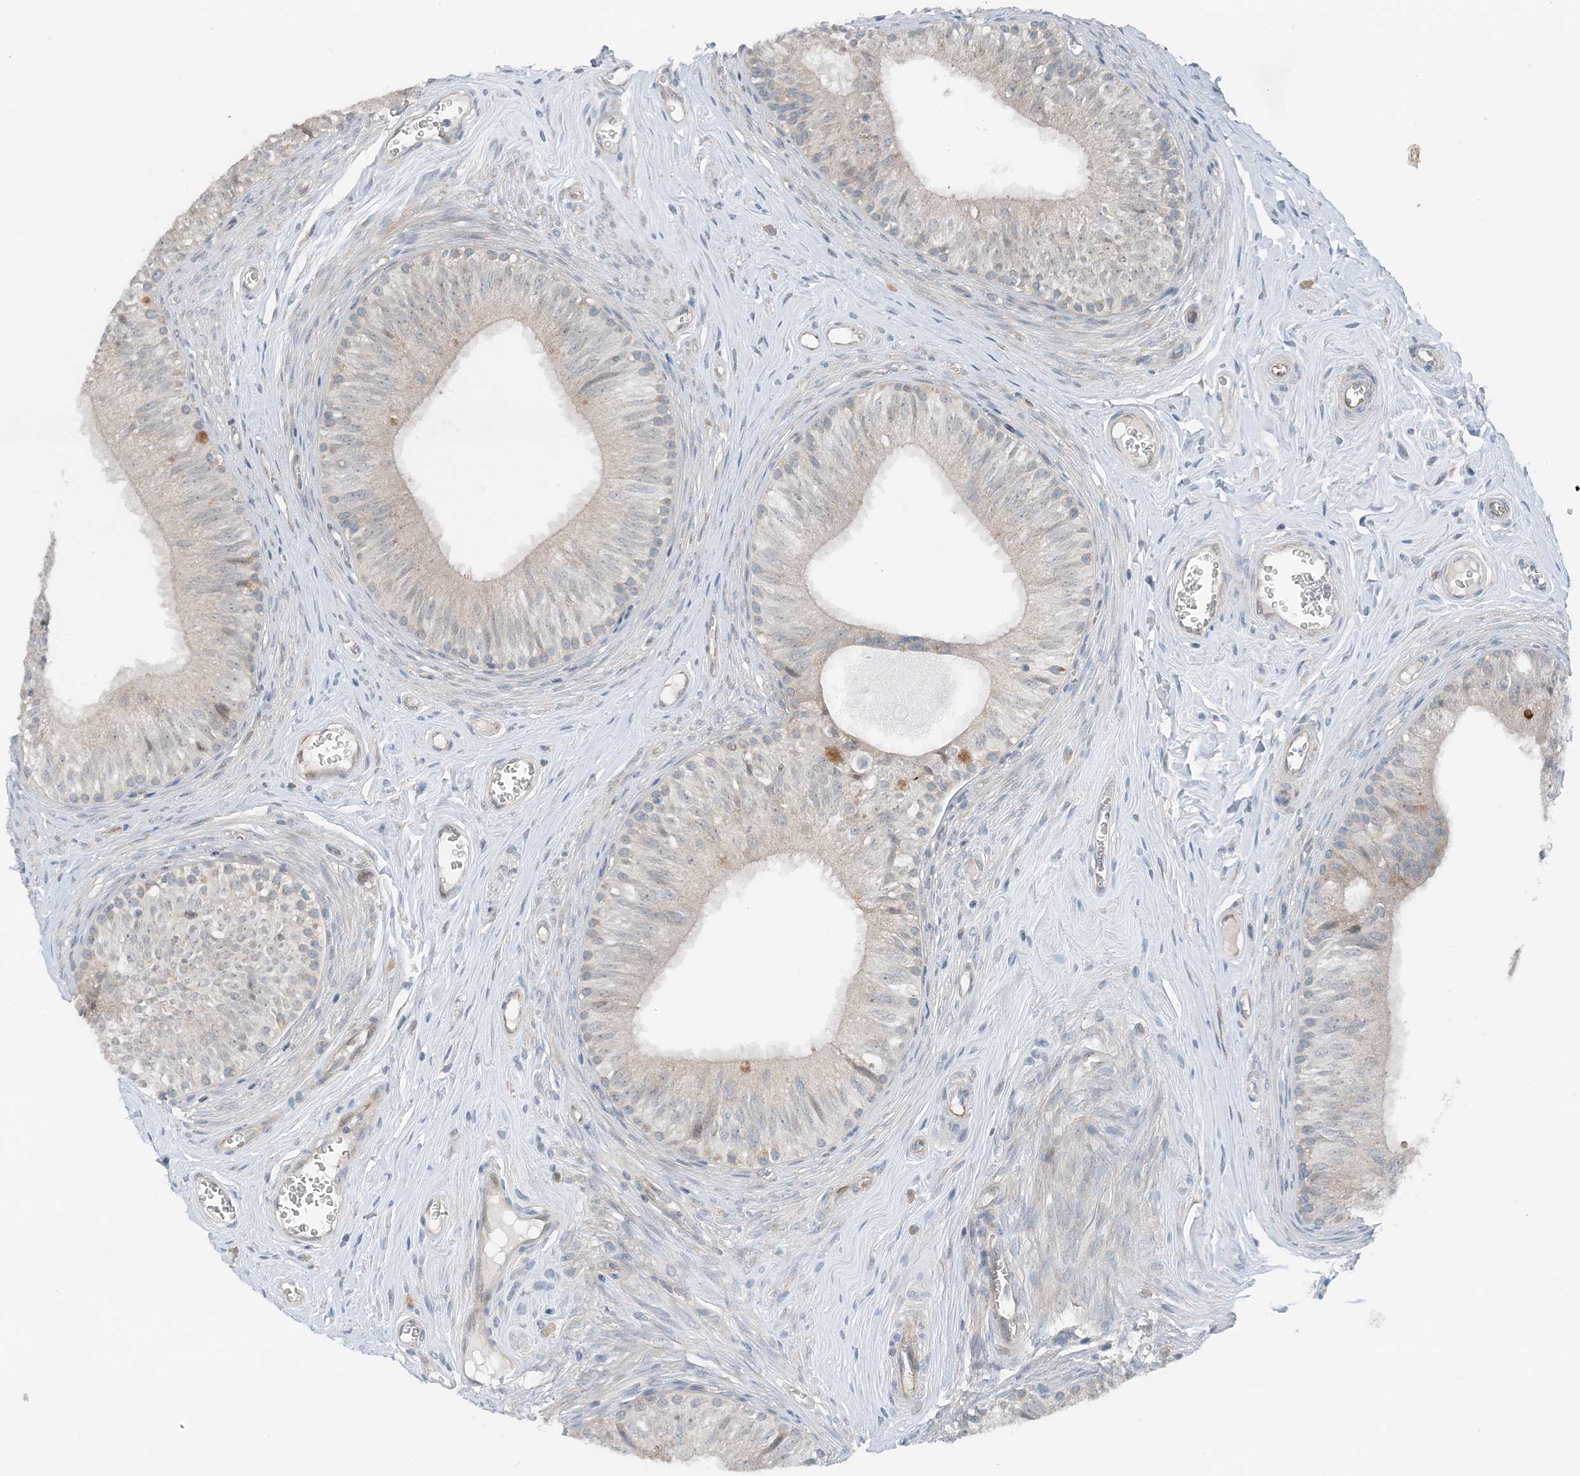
{"staining": {"intensity": "moderate", "quantity": "<25%", "location": "cytoplasmic/membranous"}, "tissue": "epididymis", "cell_type": "Glandular cells", "image_type": "normal", "snomed": [{"axis": "morphology", "description": "Normal tissue, NOS"}, {"axis": "topography", "description": "Epididymis"}], "caption": "An image of epididymis stained for a protein exhibits moderate cytoplasmic/membranous brown staining in glandular cells. The staining was performed using DAB to visualize the protein expression in brown, while the nuclei were stained in blue with hematoxylin (Magnification: 20x).", "gene": "MITD1", "patient": {"sex": "male", "age": 46}}